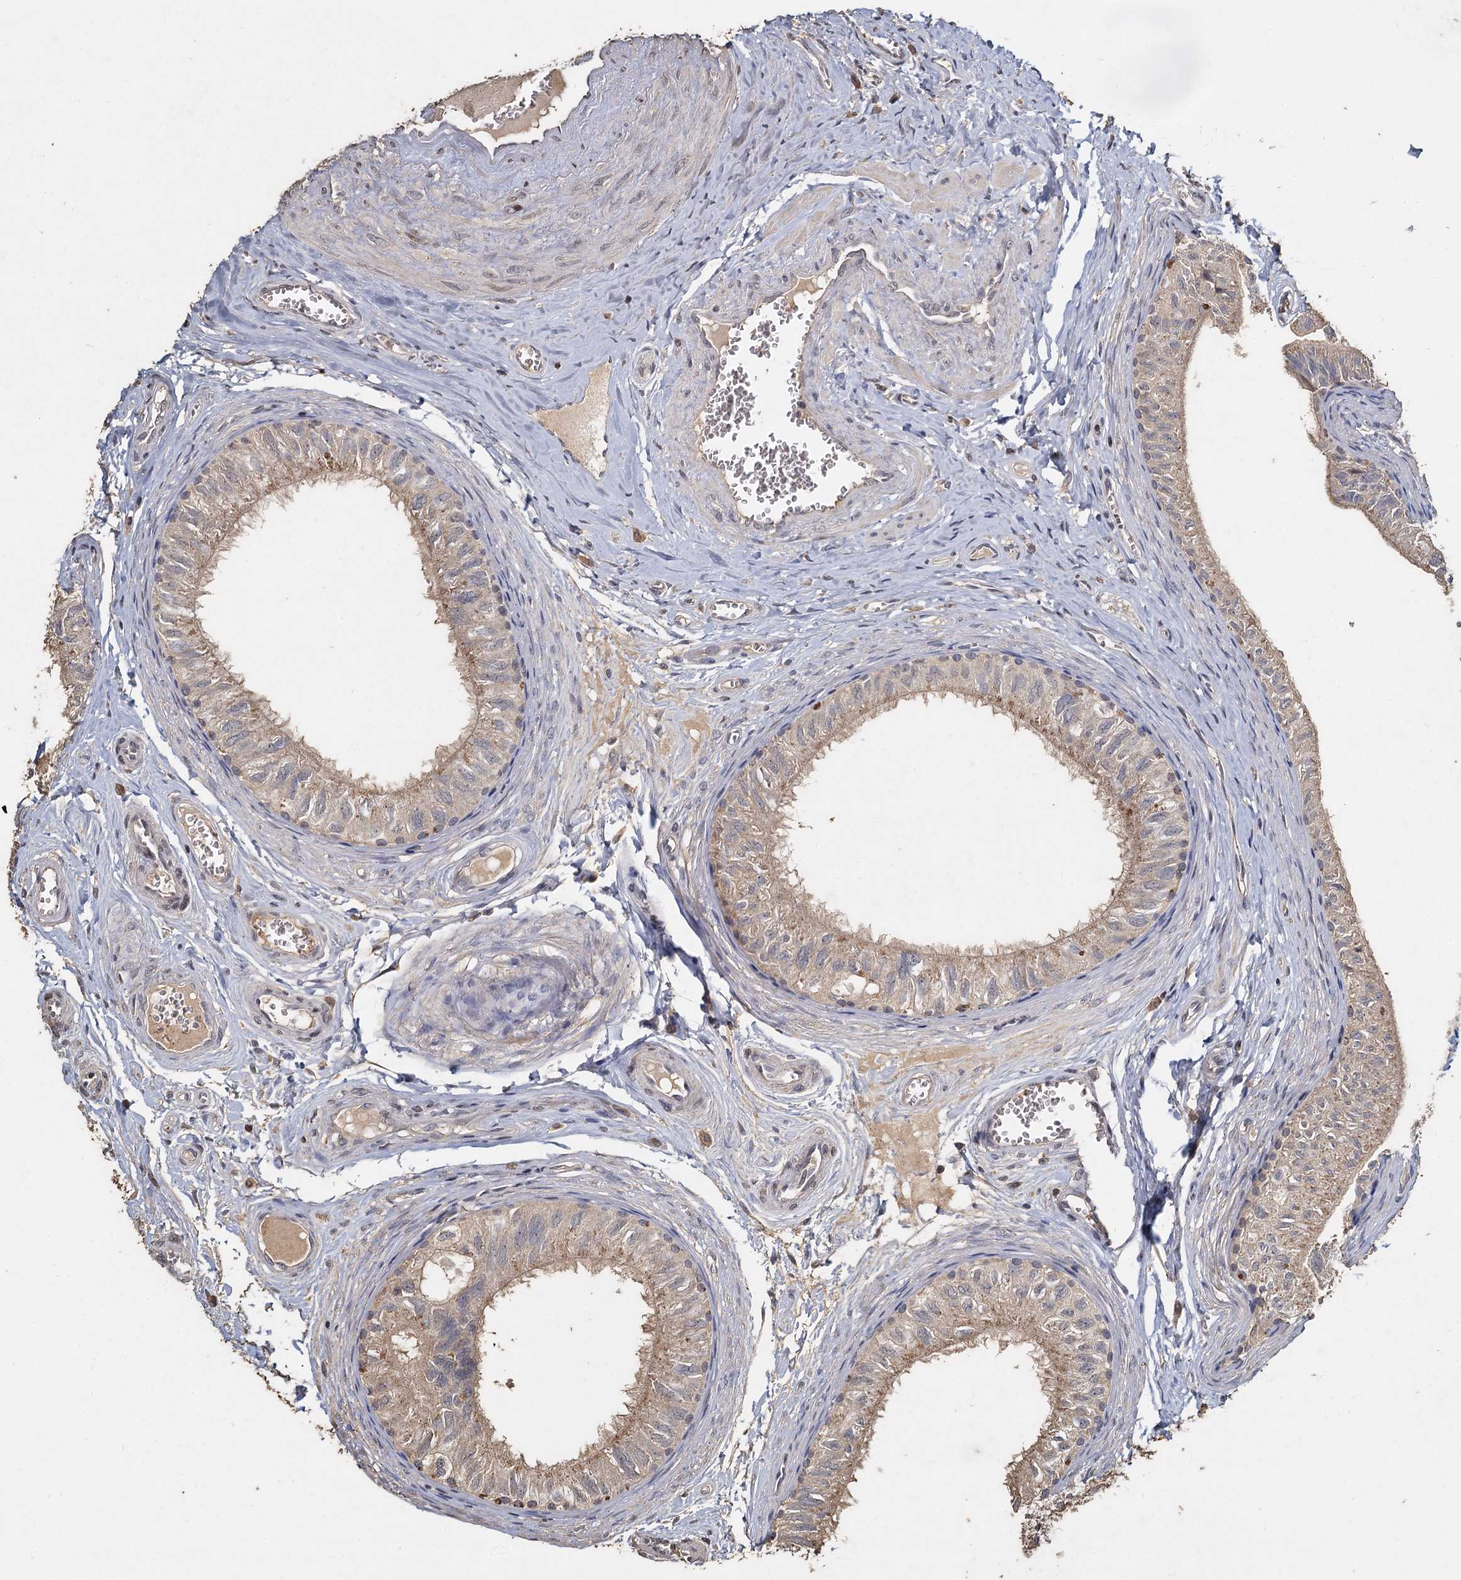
{"staining": {"intensity": "weak", "quantity": "<25%", "location": "cytoplasmic/membranous"}, "tissue": "epididymis", "cell_type": "Glandular cells", "image_type": "normal", "snomed": [{"axis": "morphology", "description": "Normal tissue, NOS"}, {"axis": "topography", "description": "Epididymis"}], "caption": "IHC histopathology image of unremarkable epididymis: epididymis stained with DAB (3,3'-diaminobenzidine) displays no significant protein staining in glandular cells.", "gene": "CCDC61", "patient": {"sex": "male", "age": 42}}